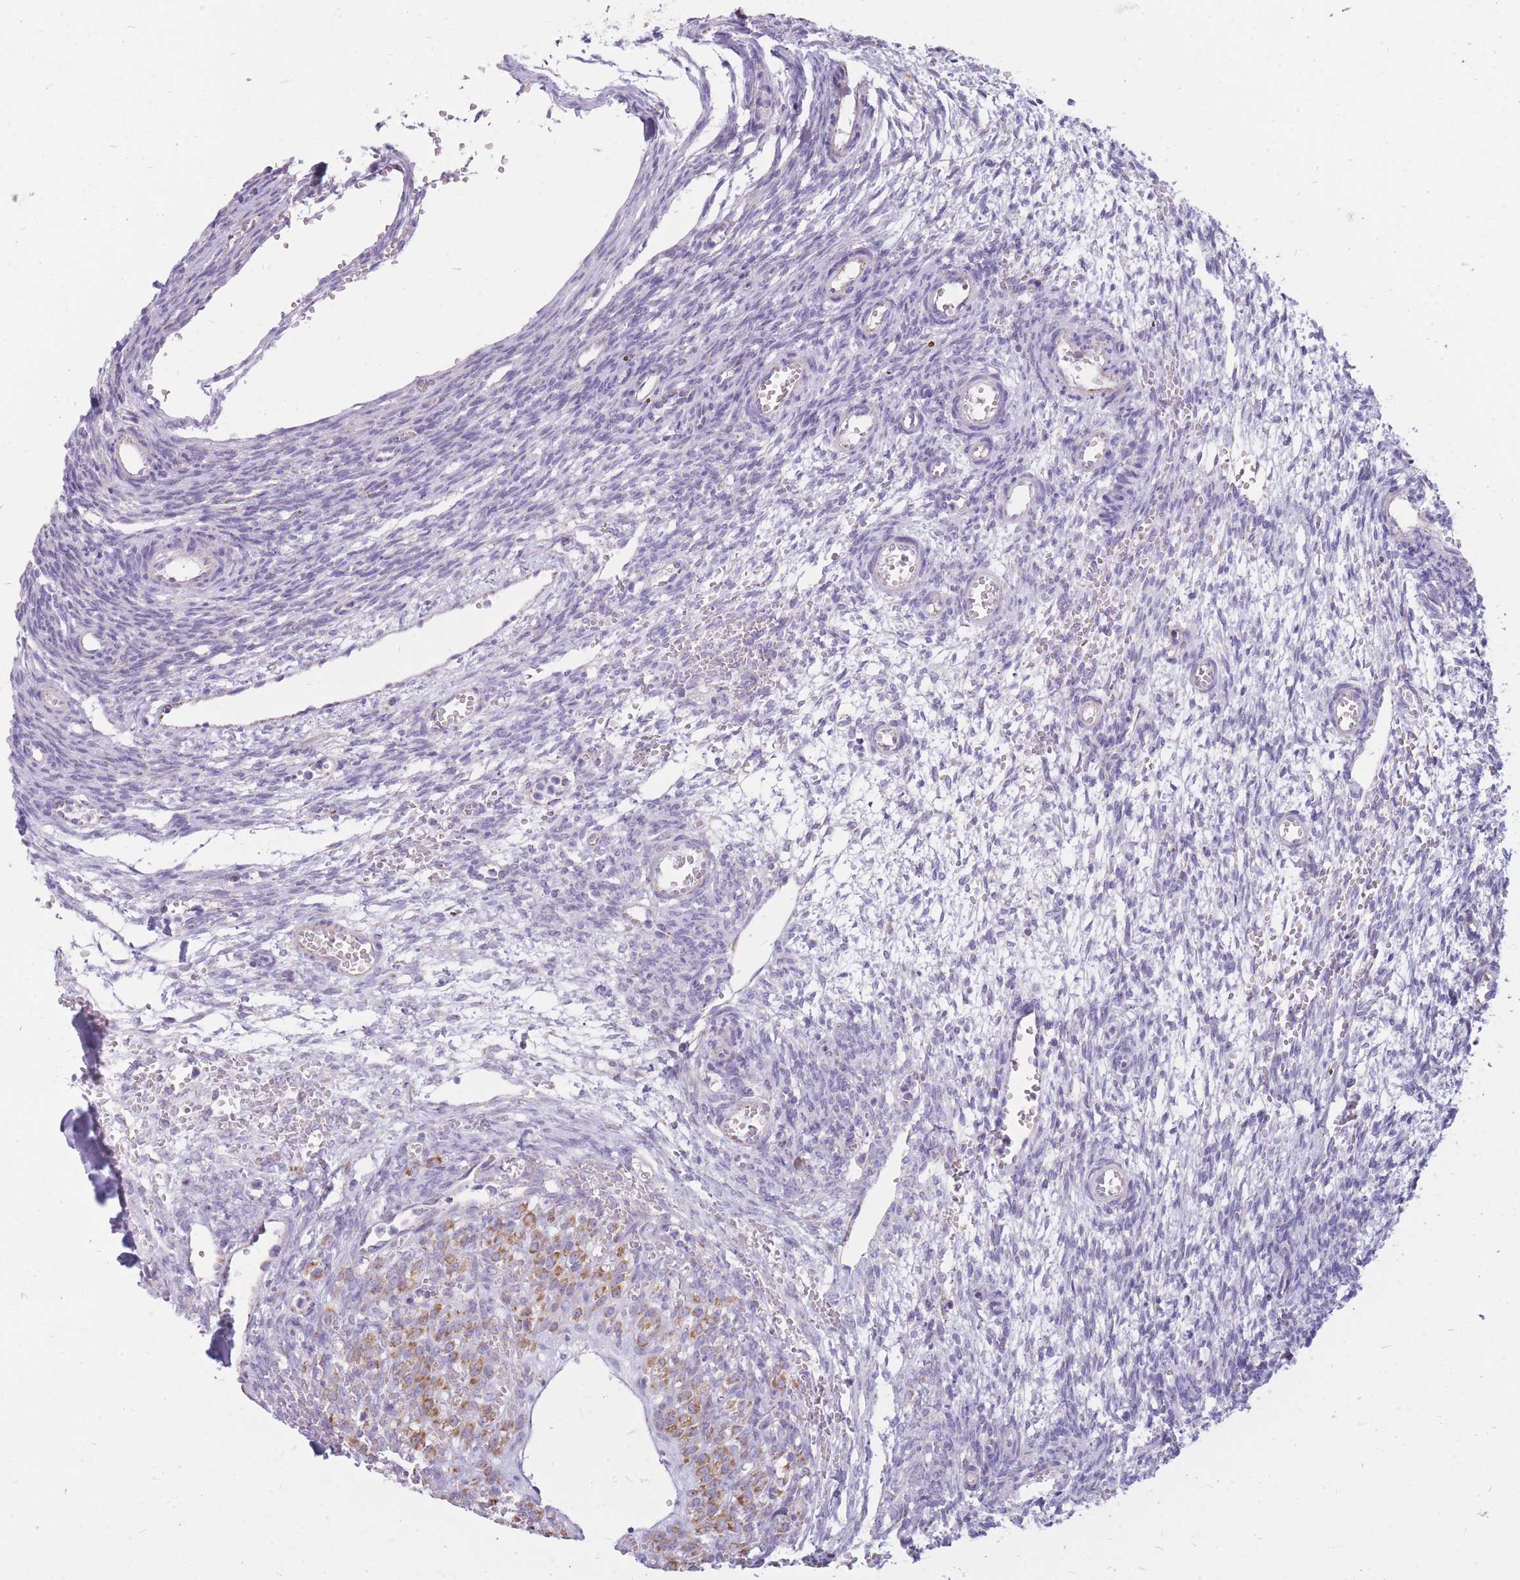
{"staining": {"intensity": "moderate", "quantity": ">75%", "location": "cytoplasmic/membranous"}, "tissue": "ovary", "cell_type": "Follicle cells", "image_type": "normal", "snomed": [{"axis": "morphology", "description": "Normal tissue, NOS"}, {"axis": "topography", "description": "Ovary"}], "caption": "Immunohistochemical staining of unremarkable human ovary reveals moderate cytoplasmic/membranous protein expression in about >75% of follicle cells.", "gene": "PCSK1", "patient": {"sex": "female", "age": 39}}